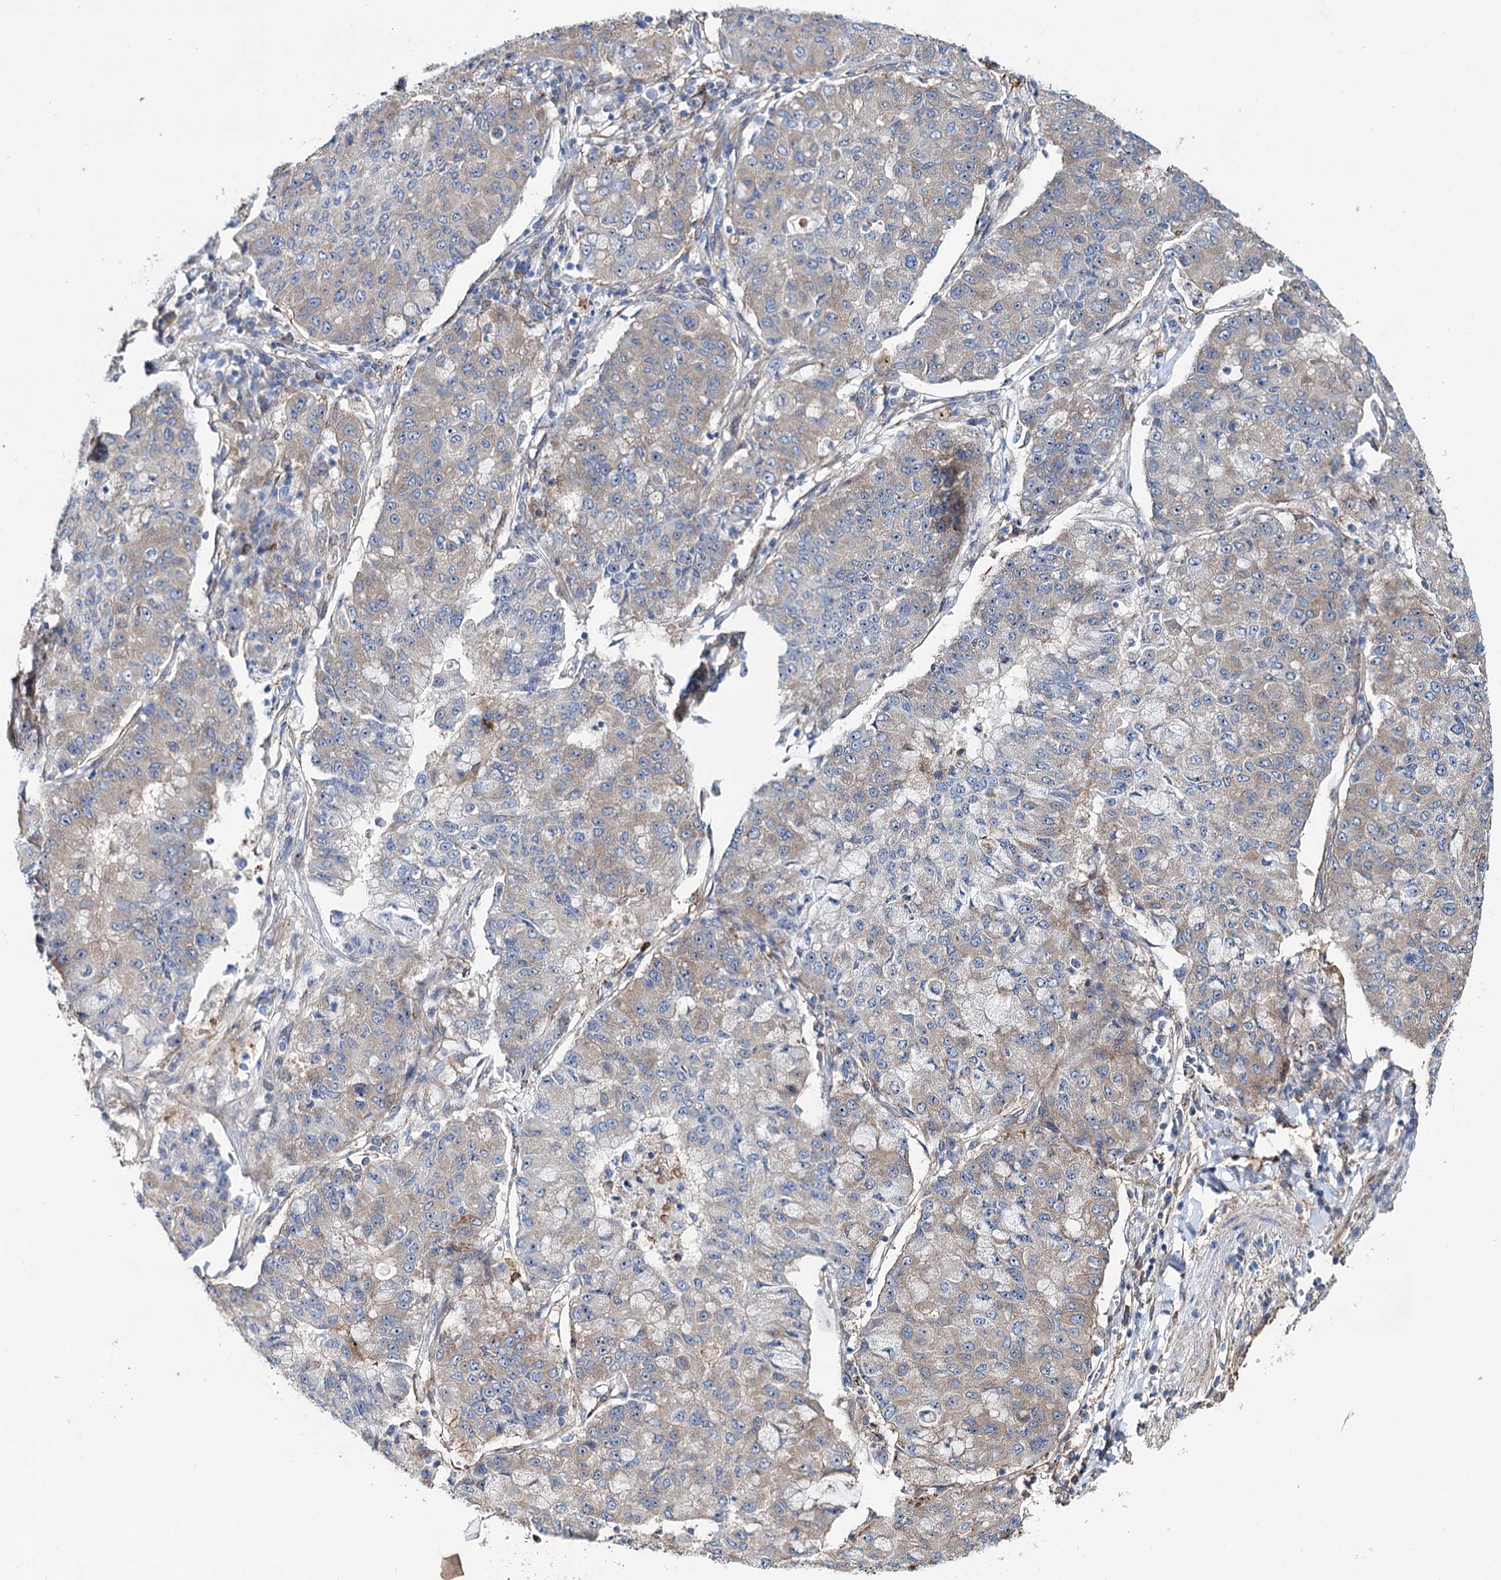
{"staining": {"intensity": "weak", "quantity": "25%-75%", "location": "cytoplasmic/membranous"}, "tissue": "lung cancer", "cell_type": "Tumor cells", "image_type": "cancer", "snomed": [{"axis": "morphology", "description": "Squamous cell carcinoma, NOS"}, {"axis": "topography", "description": "Lung"}], "caption": "An image showing weak cytoplasmic/membranous positivity in about 25%-75% of tumor cells in lung cancer (squamous cell carcinoma), as visualized by brown immunohistochemical staining.", "gene": "PTDSS2", "patient": {"sex": "male", "age": 74}}